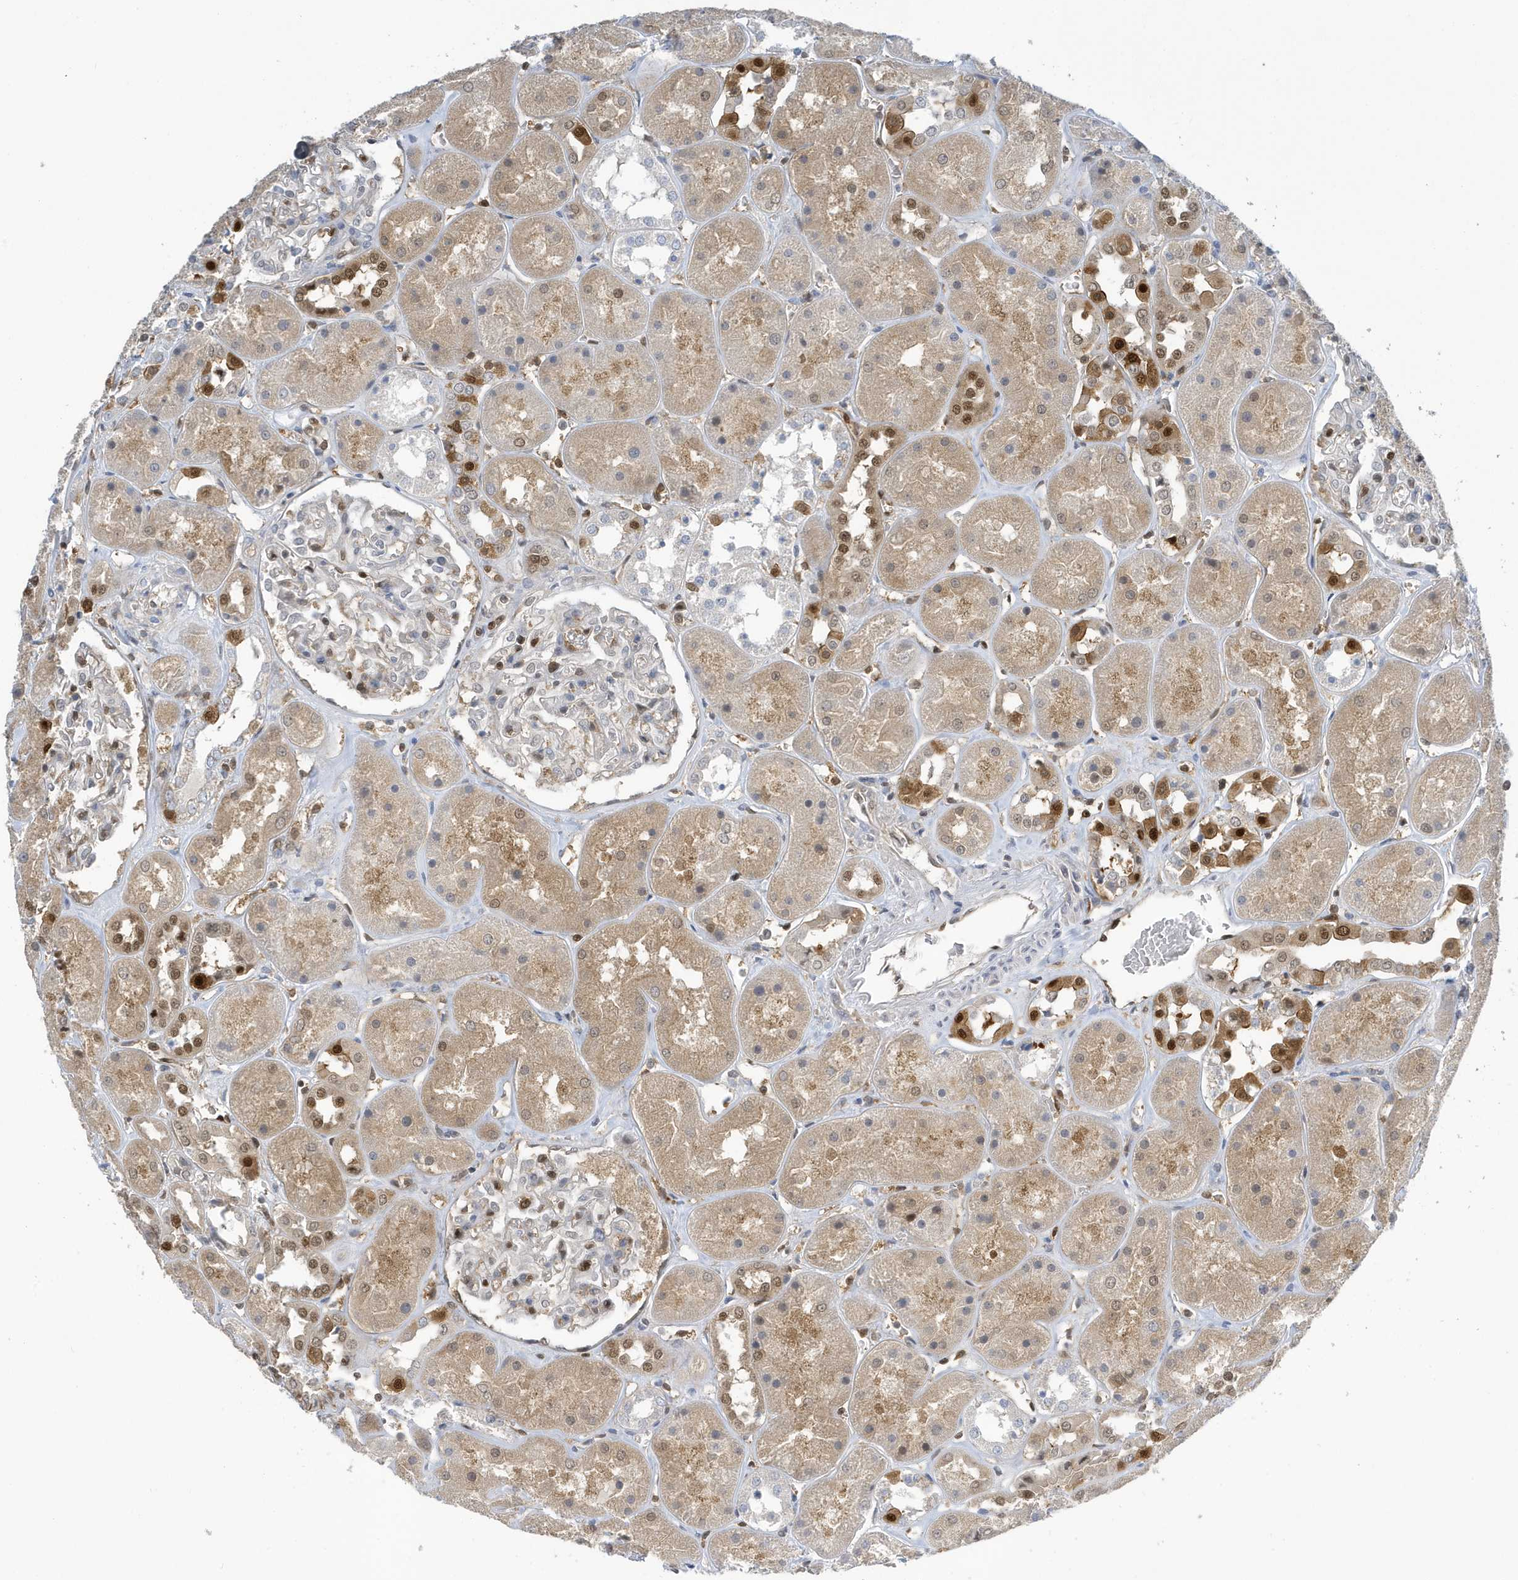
{"staining": {"intensity": "moderate", "quantity": "25%-75%", "location": "nuclear"}, "tissue": "kidney", "cell_type": "Cells in glomeruli", "image_type": "normal", "snomed": [{"axis": "morphology", "description": "Normal tissue, NOS"}, {"axis": "topography", "description": "Kidney"}], "caption": "Immunohistochemistry (IHC) image of unremarkable human kidney stained for a protein (brown), which reveals medium levels of moderate nuclear expression in approximately 25%-75% of cells in glomeruli.", "gene": "NCOA7", "patient": {"sex": "male", "age": 70}}